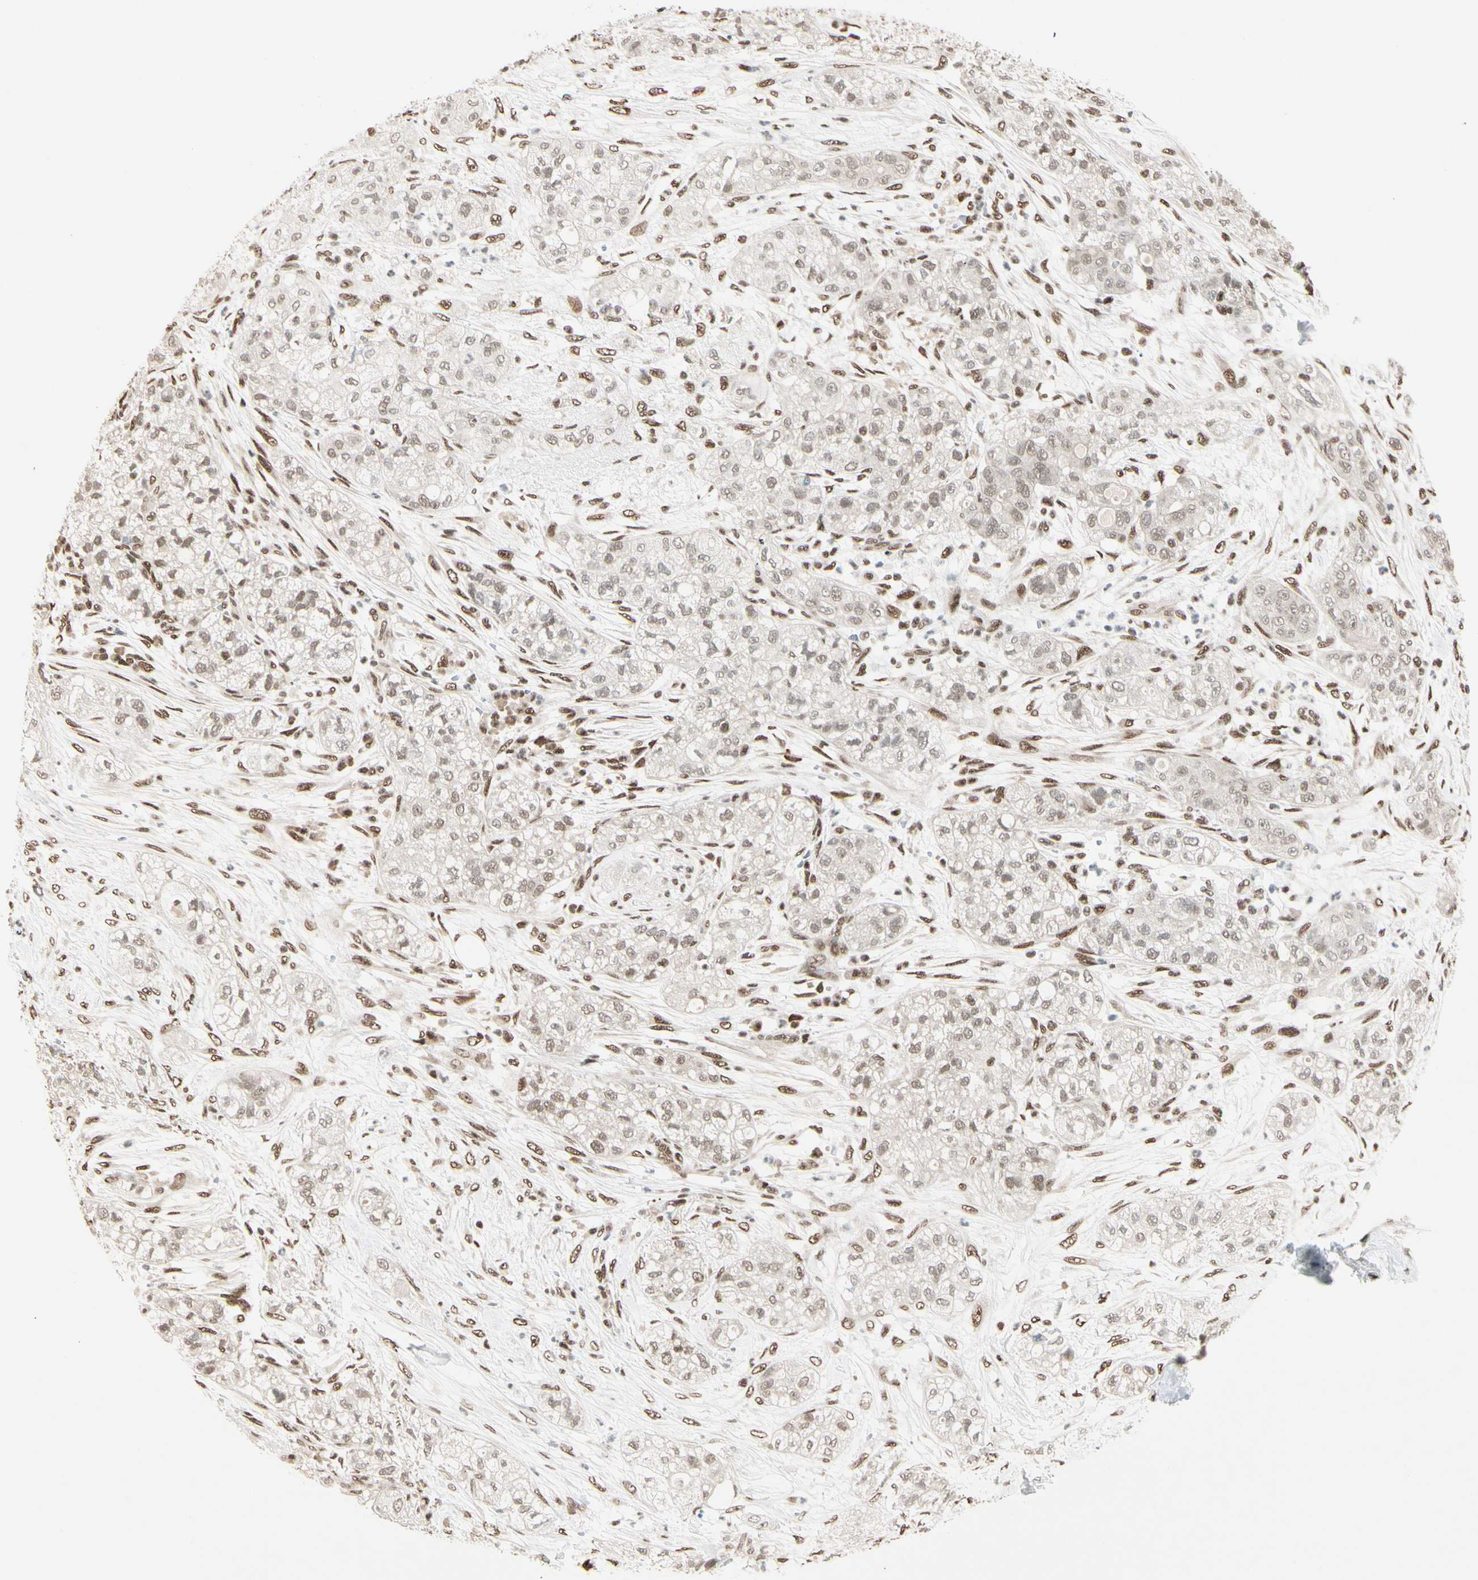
{"staining": {"intensity": "weak", "quantity": ">75%", "location": "nuclear"}, "tissue": "pancreatic cancer", "cell_type": "Tumor cells", "image_type": "cancer", "snomed": [{"axis": "morphology", "description": "Adenocarcinoma, NOS"}, {"axis": "topography", "description": "Pancreas"}], "caption": "About >75% of tumor cells in pancreatic adenocarcinoma demonstrate weak nuclear protein expression as visualized by brown immunohistochemical staining.", "gene": "CHAMP1", "patient": {"sex": "female", "age": 78}}